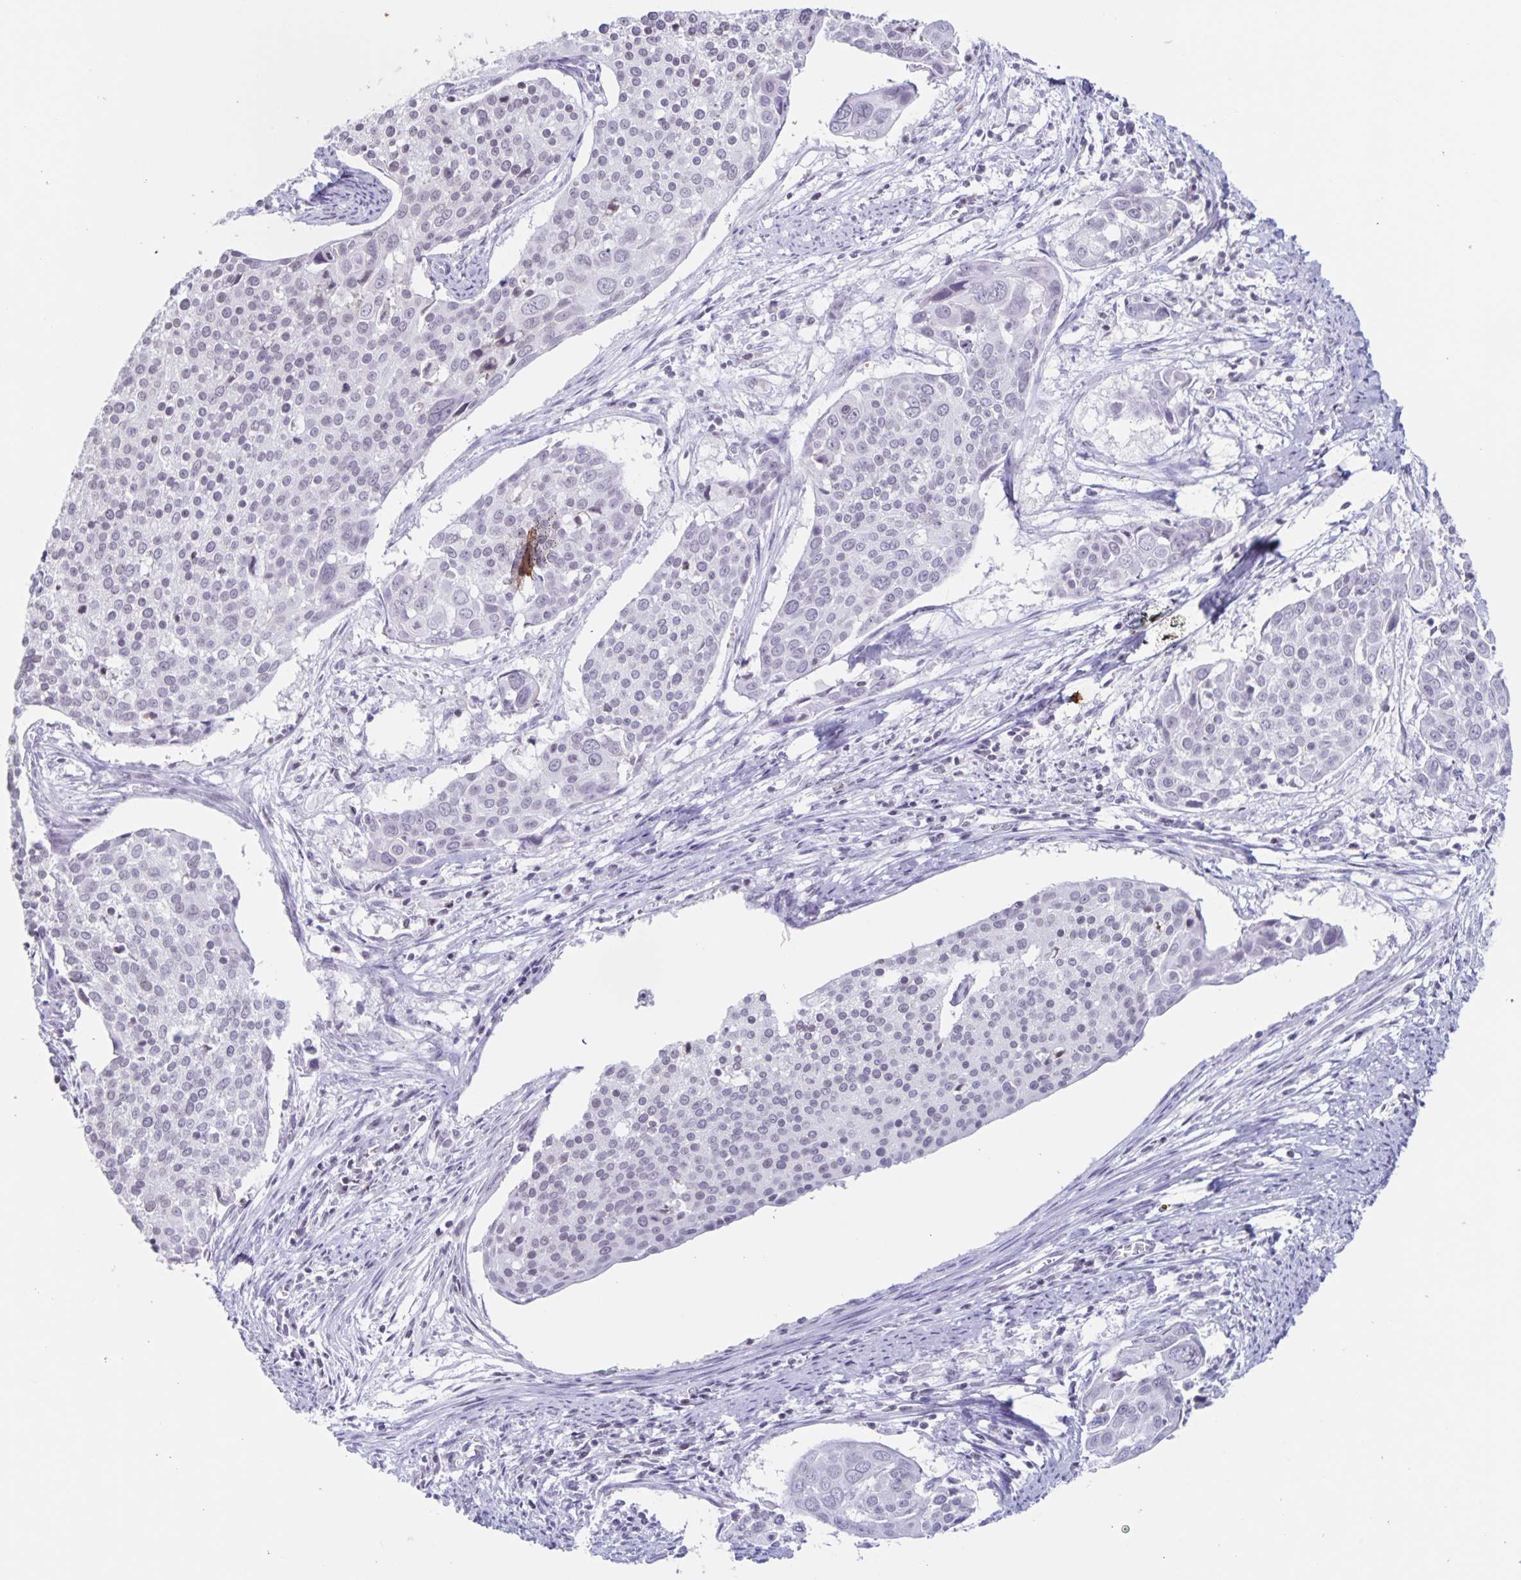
{"staining": {"intensity": "negative", "quantity": "none", "location": "none"}, "tissue": "cervical cancer", "cell_type": "Tumor cells", "image_type": "cancer", "snomed": [{"axis": "morphology", "description": "Squamous cell carcinoma, NOS"}, {"axis": "topography", "description": "Cervix"}], "caption": "This is an immunohistochemistry (IHC) micrograph of human cervical cancer (squamous cell carcinoma). There is no positivity in tumor cells.", "gene": "LCE6A", "patient": {"sex": "female", "age": 39}}